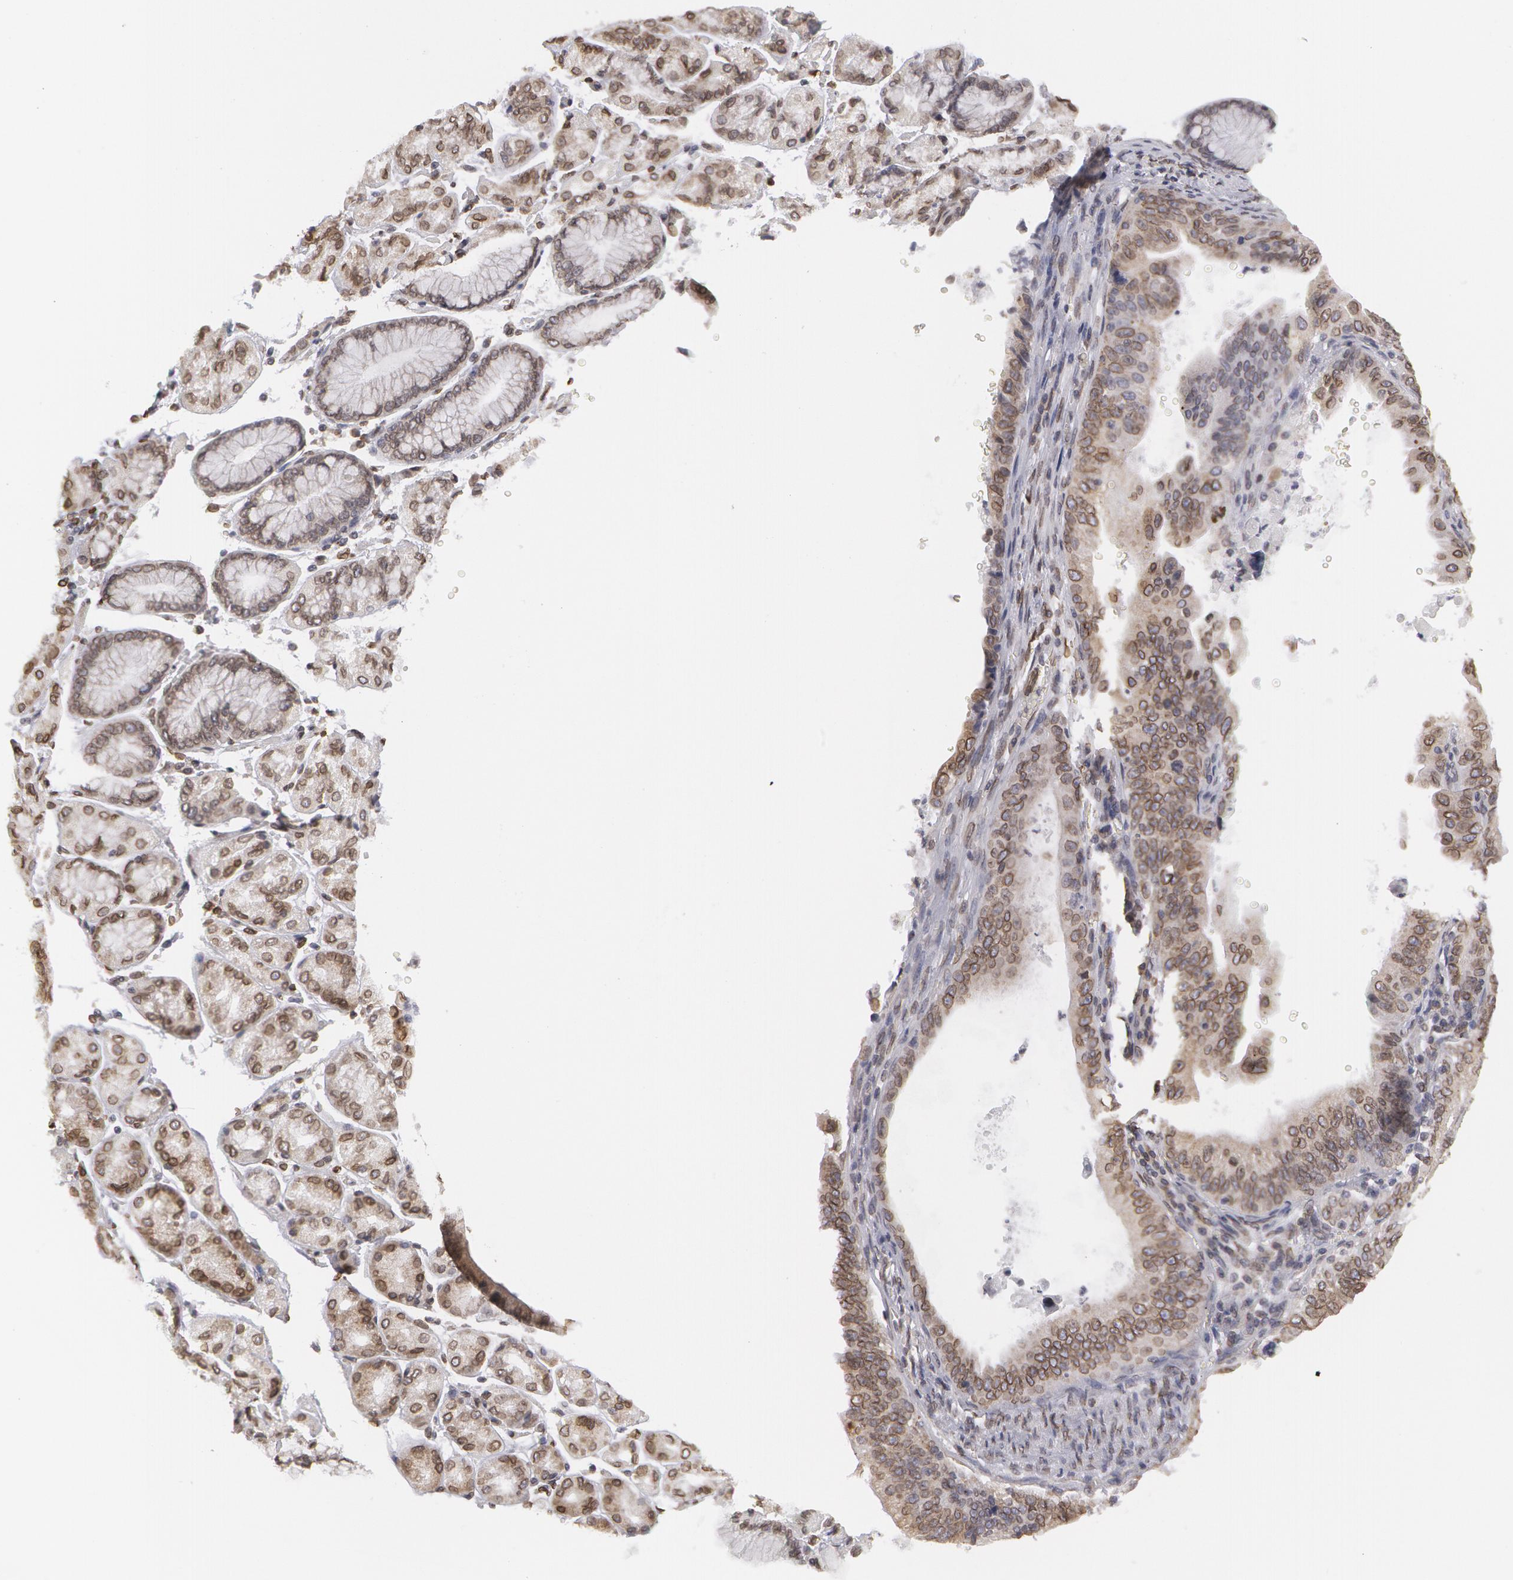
{"staining": {"intensity": "moderate", "quantity": "25%-75%", "location": "cytoplasmic/membranous,nuclear"}, "tissue": "stomach cancer", "cell_type": "Tumor cells", "image_type": "cancer", "snomed": [{"axis": "morphology", "description": "Adenocarcinoma, NOS"}, {"axis": "topography", "description": "Stomach, upper"}], "caption": "Immunohistochemical staining of human adenocarcinoma (stomach) displays medium levels of moderate cytoplasmic/membranous and nuclear expression in approximately 25%-75% of tumor cells.", "gene": "EMD", "patient": {"sex": "female", "age": 50}}